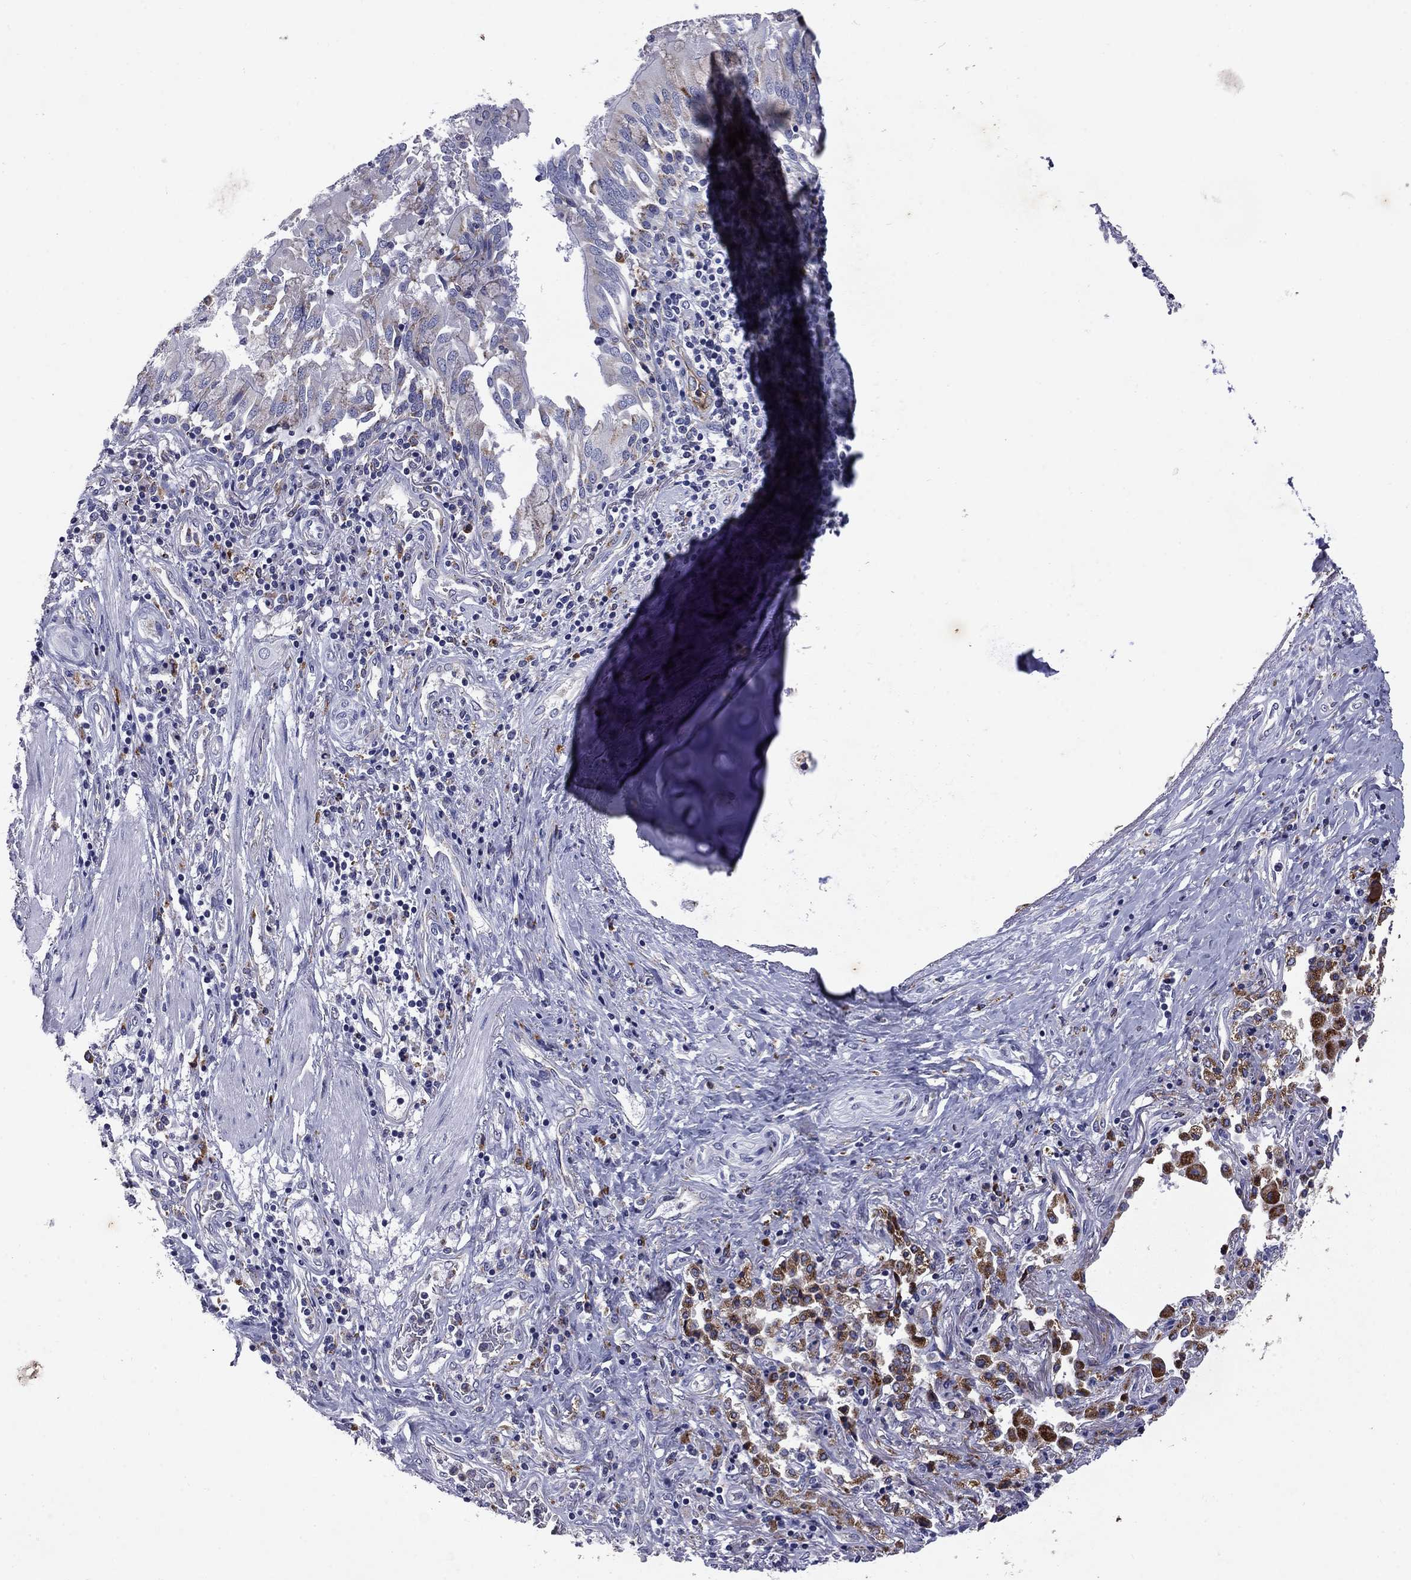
{"staining": {"intensity": "negative", "quantity": "none", "location": "none"}, "tissue": "bronchus", "cell_type": "Respiratory epithelial cells", "image_type": "normal", "snomed": [{"axis": "morphology", "description": "Normal tissue, NOS"}, {"axis": "morphology", "description": "Squamous cell carcinoma, NOS"}, {"axis": "topography", "description": "Bronchus"}, {"axis": "topography", "description": "Lung"}], "caption": "Immunohistochemical staining of normal bronchus exhibits no significant expression in respiratory epithelial cells. (DAB (3,3'-diaminobenzidine) IHC, high magnification).", "gene": "MADCAM1", "patient": {"sex": "male", "age": 64}}